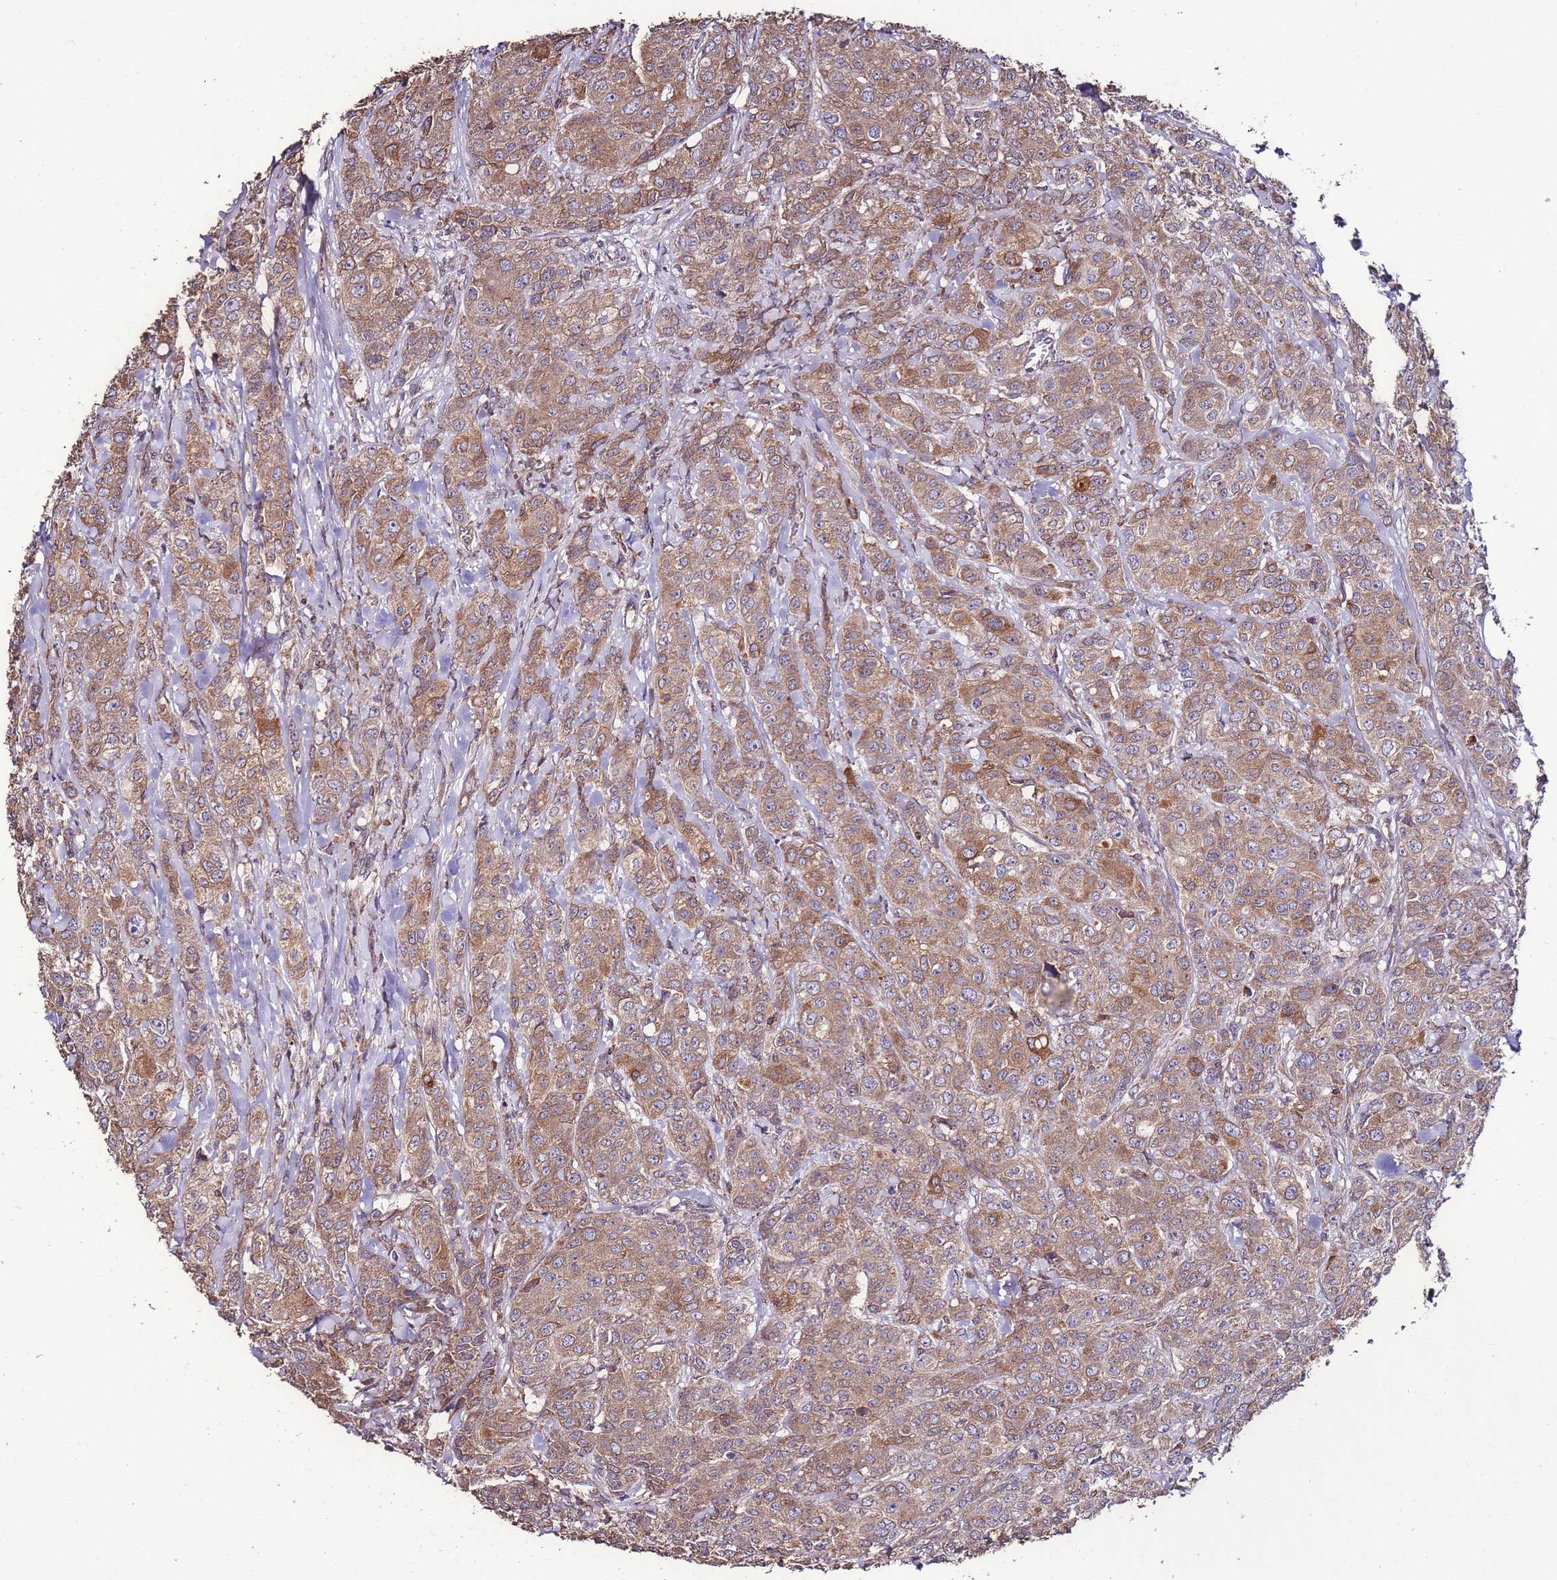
{"staining": {"intensity": "moderate", "quantity": ">75%", "location": "cytoplasmic/membranous"}, "tissue": "breast cancer", "cell_type": "Tumor cells", "image_type": "cancer", "snomed": [{"axis": "morphology", "description": "Duct carcinoma"}, {"axis": "topography", "description": "Breast"}], "caption": "Moderate cytoplasmic/membranous protein positivity is appreciated in approximately >75% of tumor cells in breast invasive ductal carcinoma.", "gene": "SLC41A3", "patient": {"sex": "female", "age": 43}}